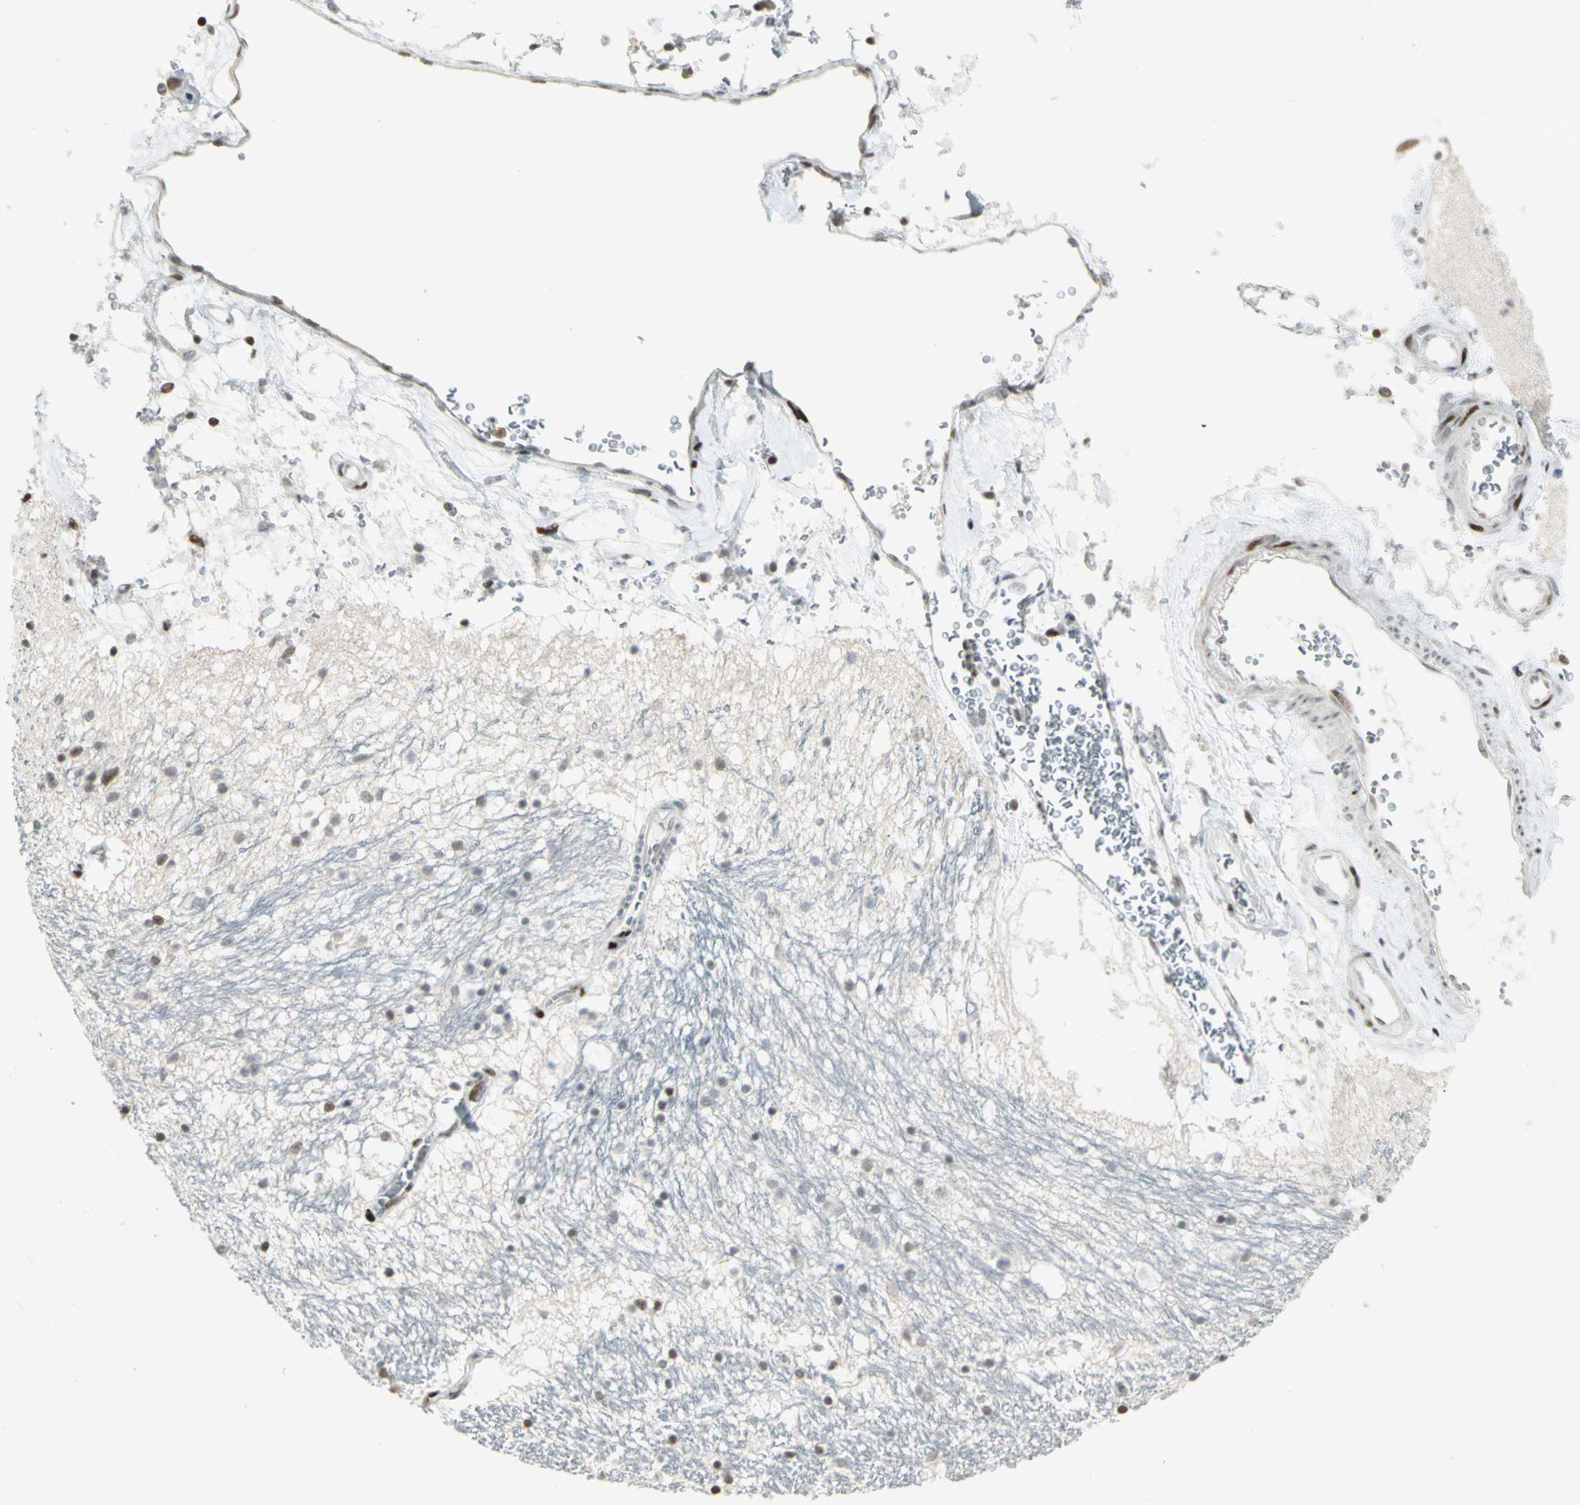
{"staining": {"intensity": "strong", "quantity": "<25%", "location": "nuclear"}, "tissue": "hippocampus", "cell_type": "Glial cells", "image_type": "normal", "snomed": [{"axis": "morphology", "description": "Normal tissue, NOS"}, {"axis": "topography", "description": "Hippocampus"}], "caption": "This photomicrograph shows IHC staining of normal hippocampus, with medium strong nuclear positivity in approximately <25% of glial cells.", "gene": "KDM1A", "patient": {"sex": "male", "age": 45}}